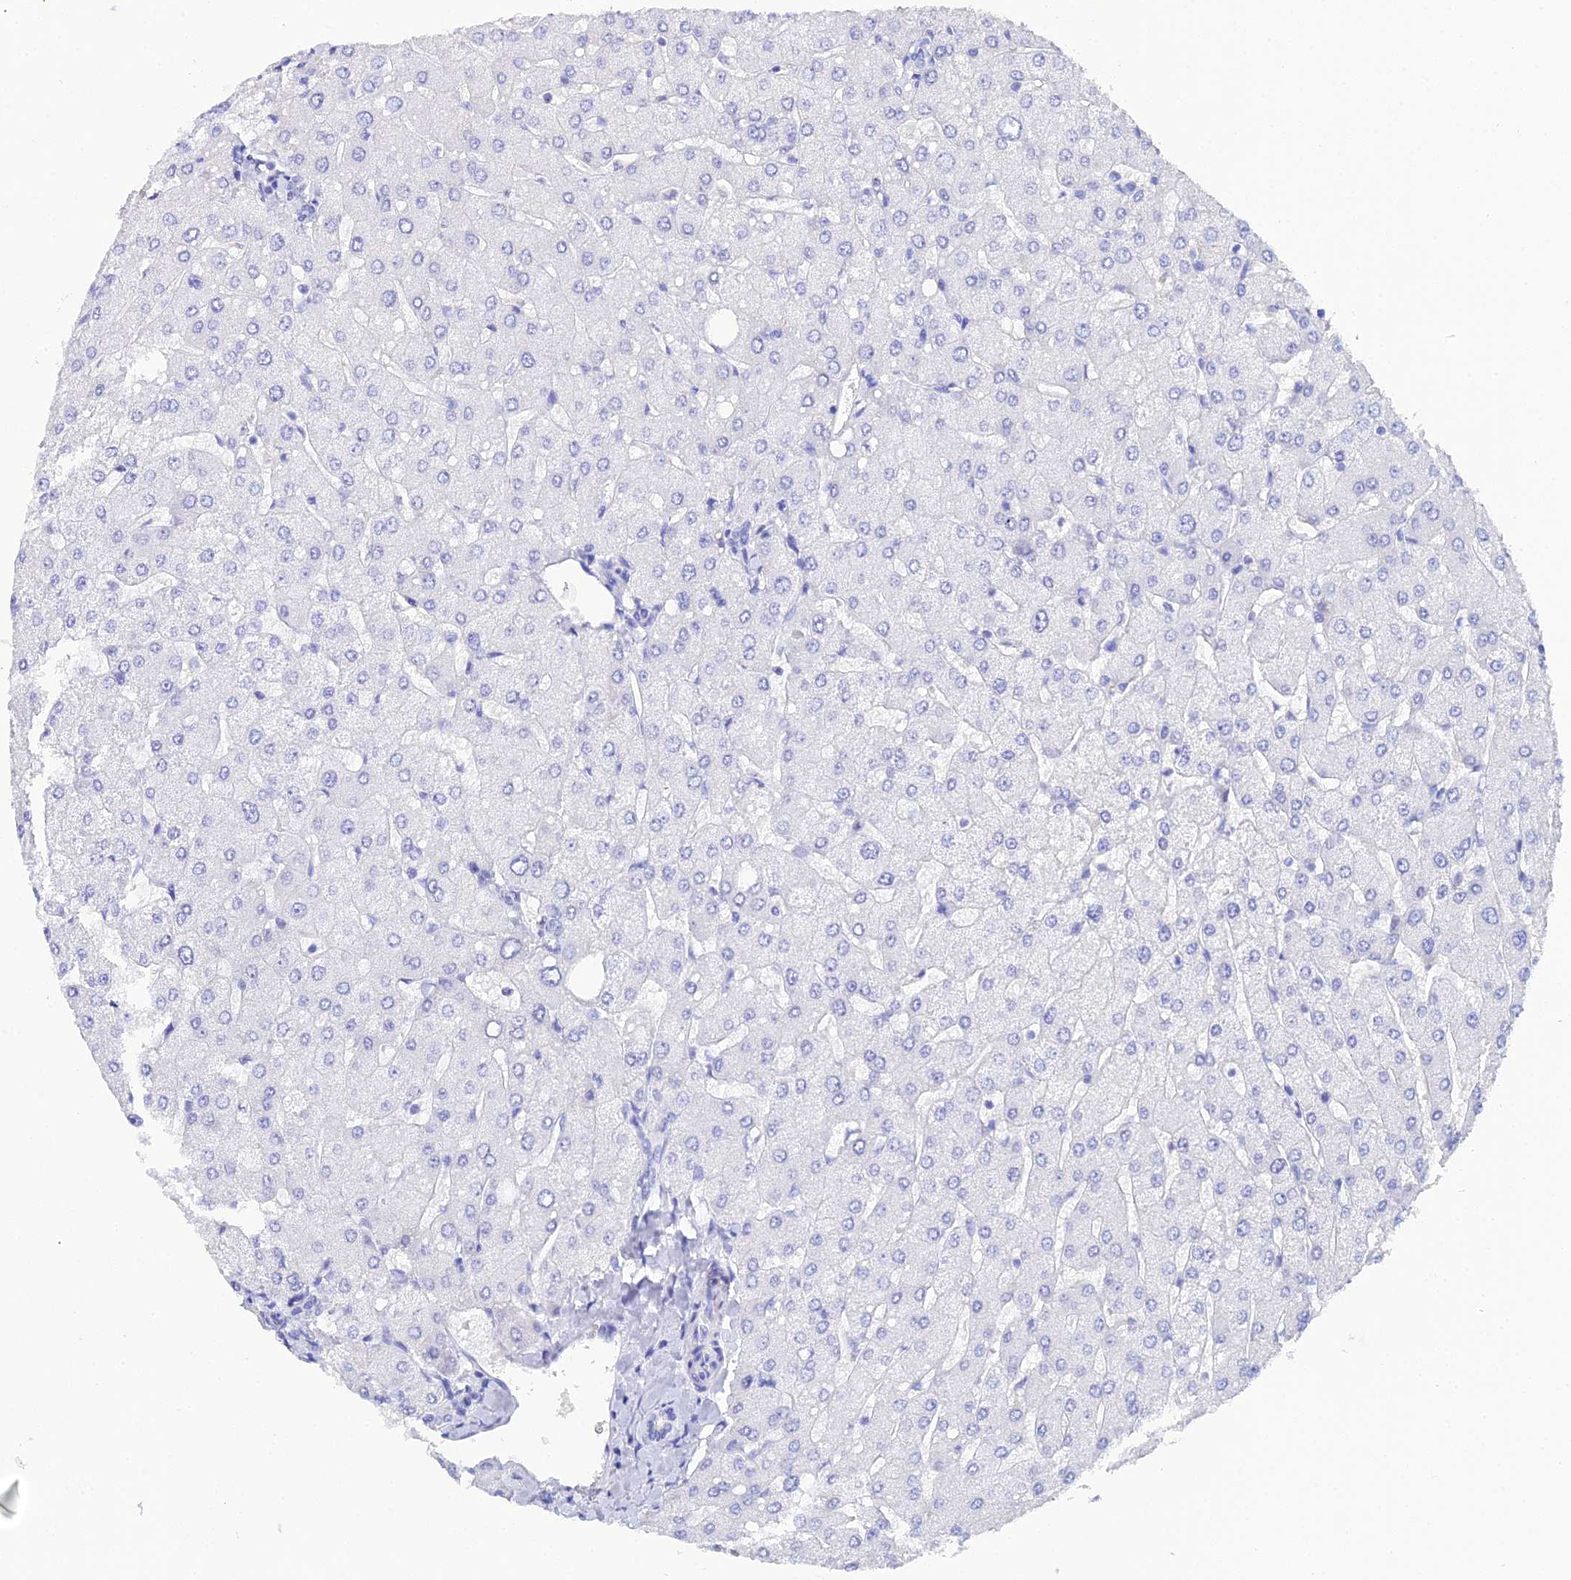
{"staining": {"intensity": "negative", "quantity": "none", "location": "none"}, "tissue": "liver", "cell_type": "Cholangiocytes", "image_type": "normal", "snomed": [{"axis": "morphology", "description": "Normal tissue, NOS"}, {"axis": "topography", "description": "Liver"}], "caption": "The histopathology image exhibits no staining of cholangiocytes in unremarkable liver. (Stains: DAB (3,3'-diaminobenzidine) IHC with hematoxylin counter stain, Microscopy: brightfield microscopy at high magnification).", "gene": "CELA3A", "patient": {"sex": "male", "age": 55}}